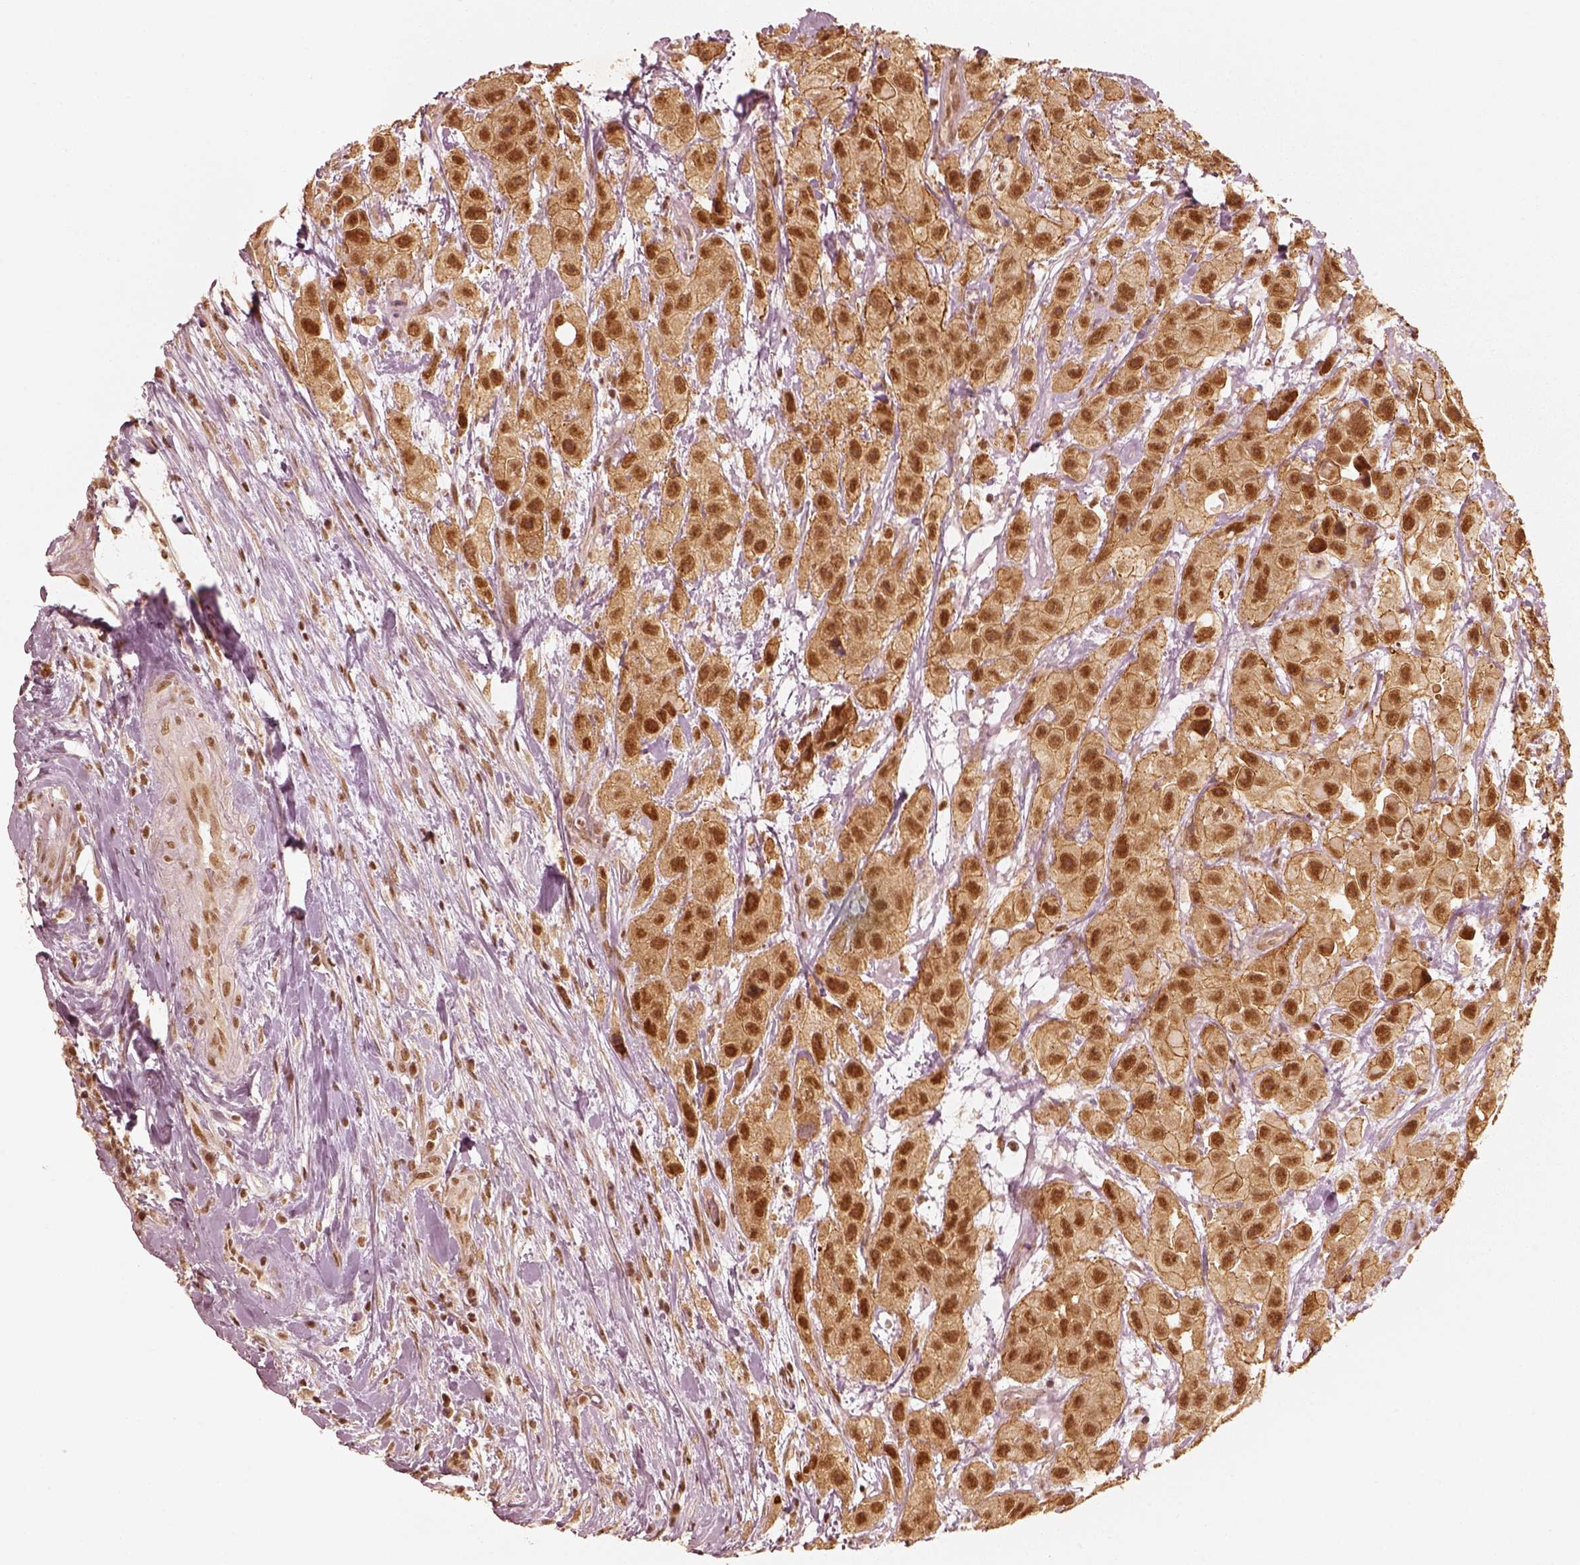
{"staining": {"intensity": "strong", "quantity": ">75%", "location": "nuclear"}, "tissue": "urothelial cancer", "cell_type": "Tumor cells", "image_type": "cancer", "snomed": [{"axis": "morphology", "description": "Urothelial carcinoma, High grade"}, {"axis": "topography", "description": "Urinary bladder"}], "caption": "High-grade urothelial carcinoma stained with a protein marker reveals strong staining in tumor cells.", "gene": "GMEB2", "patient": {"sex": "male", "age": 79}}